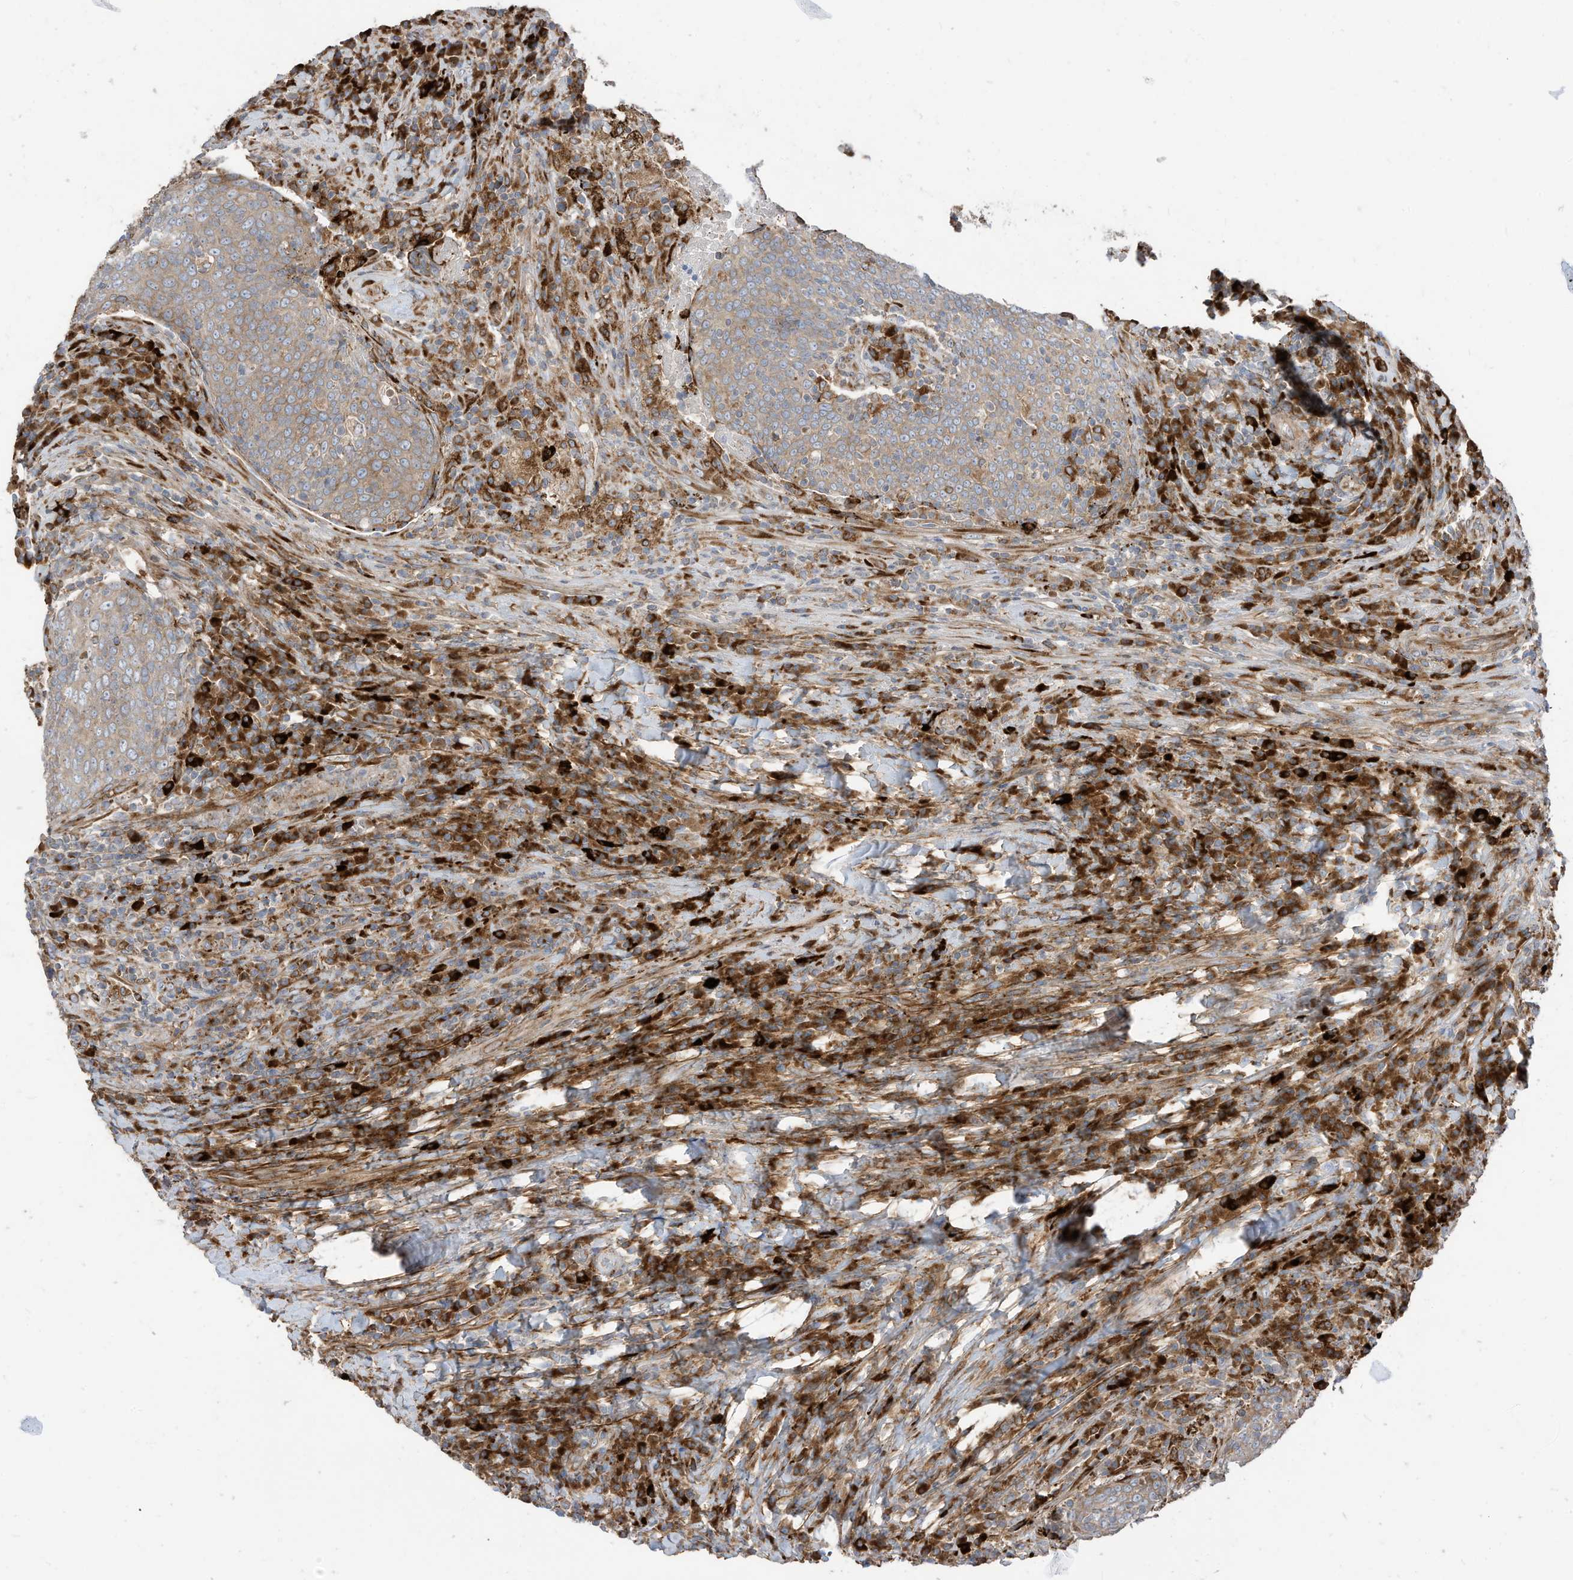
{"staining": {"intensity": "moderate", "quantity": "25%-75%", "location": "cytoplasmic/membranous"}, "tissue": "head and neck cancer", "cell_type": "Tumor cells", "image_type": "cancer", "snomed": [{"axis": "morphology", "description": "Squamous cell carcinoma, NOS"}, {"axis": "morphology", "description": "Squamous cell carcinoma, metastatic, NOS"}, {"axis": "topography", "description": "Lymph node"}, {"axis": "topography", "description": "Head-Neck"}], "caption": "Approximately 25%-75% of tumor cells in human head and neck cancer demonstrate moderate cytoplasmic/membranous protein expression as visualized by brown immunohistochemical staining.", "gene": "TRNAU1AP", "patient": {"sex": "male", "age": 62}}